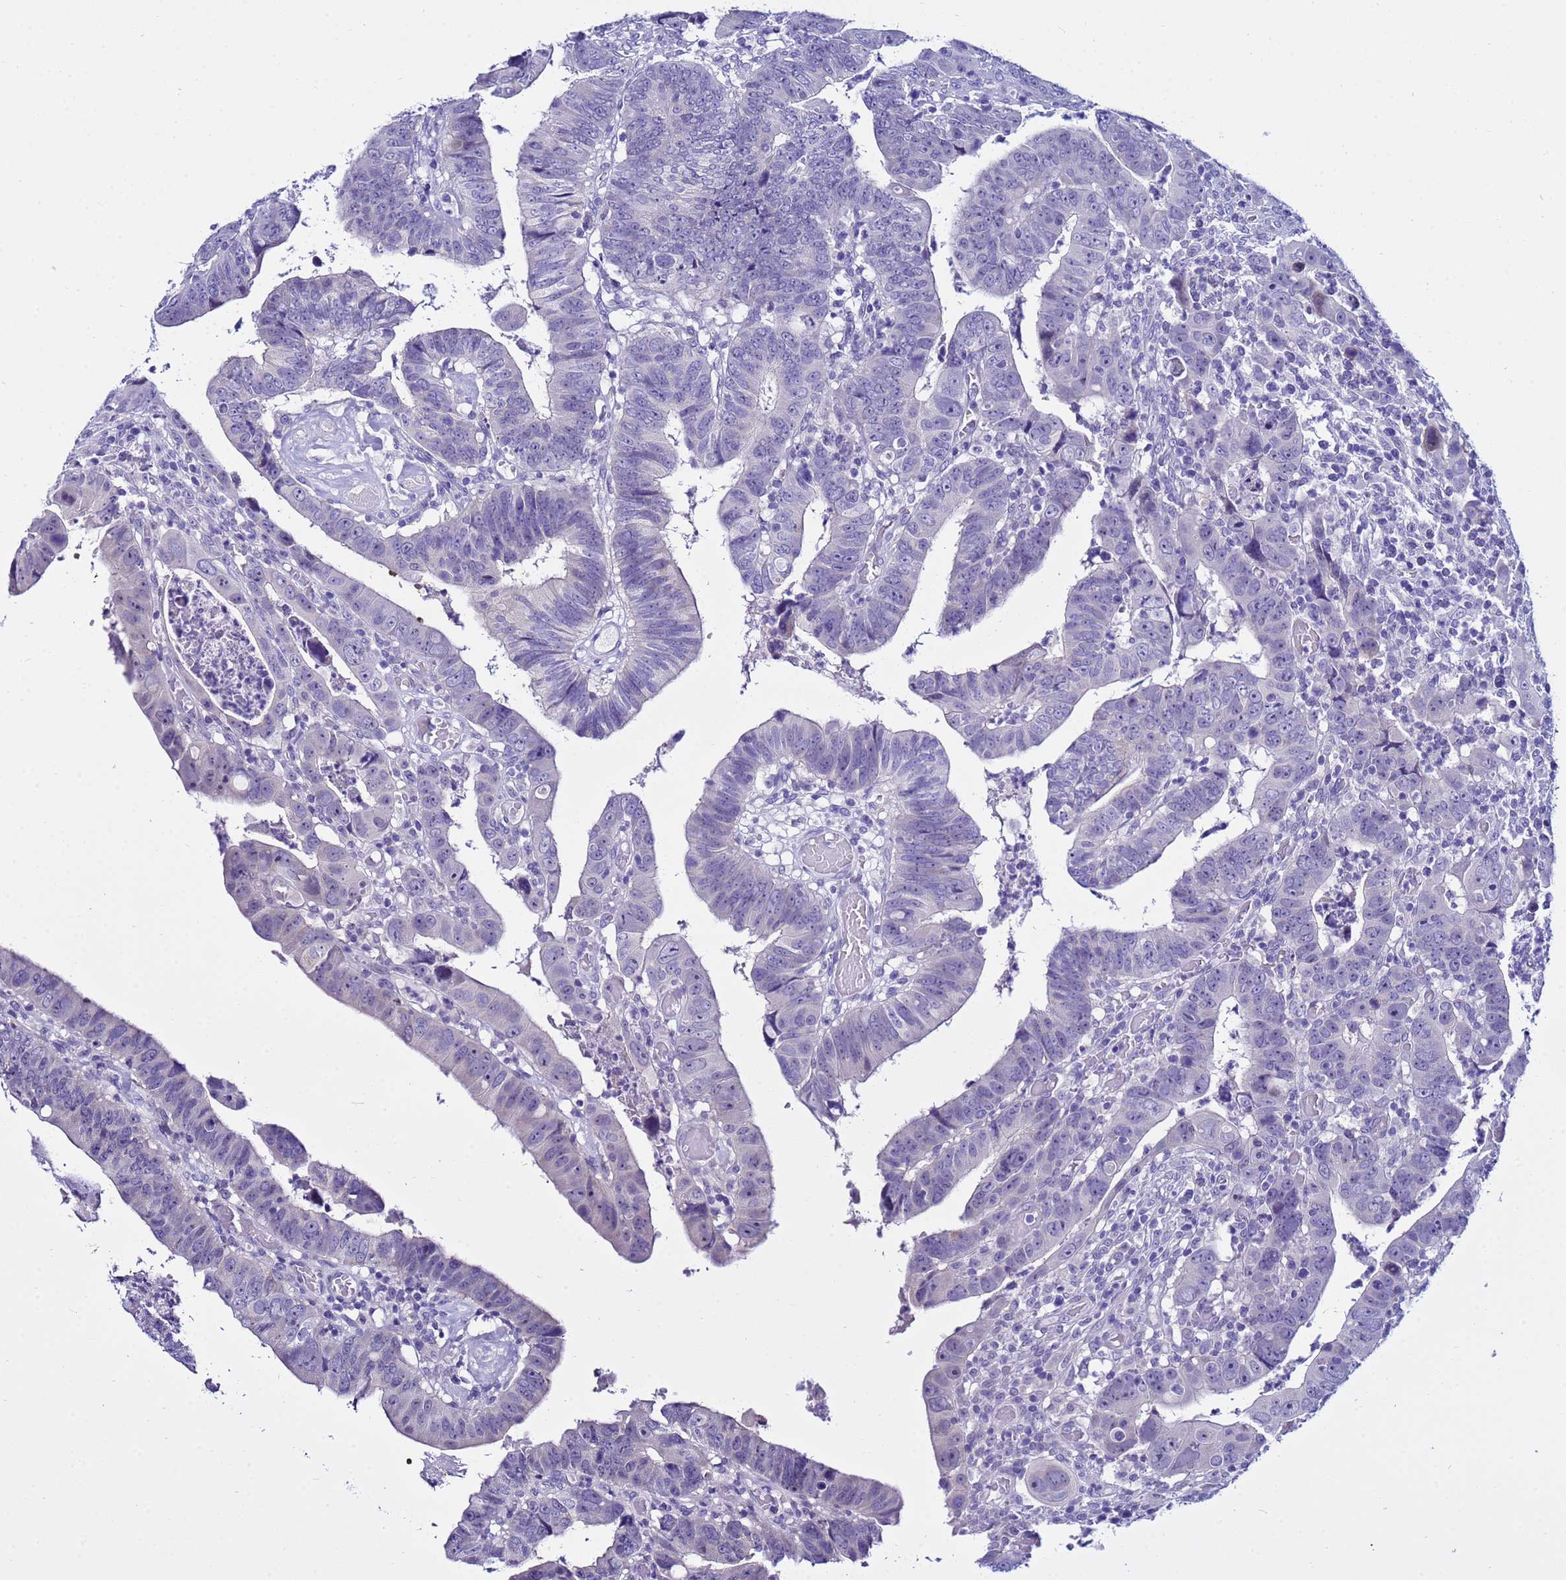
{"staining": {"intensity": "negative", "quantity": "none", "location": "none"}, "tissue": "colorectal cancer", "cell_type": "Tumor cells", "image_type": "cancer", "snomed": [{"axis": "morphology", "description": "Normal tissue, NOS"}, {"axis": "morphology", "description": "Adenocarcinoma, NOS"}, {"axis": "topography", "description": "Rectum"}], "caption": "Colorectal cancer (adenocarcinoma) stained for a protein using immunohistochemistry (IHC) demonstrates no expression tumor cells.", "gene": "IGSF11", "patient": {"sex": "female", "age": 65}}